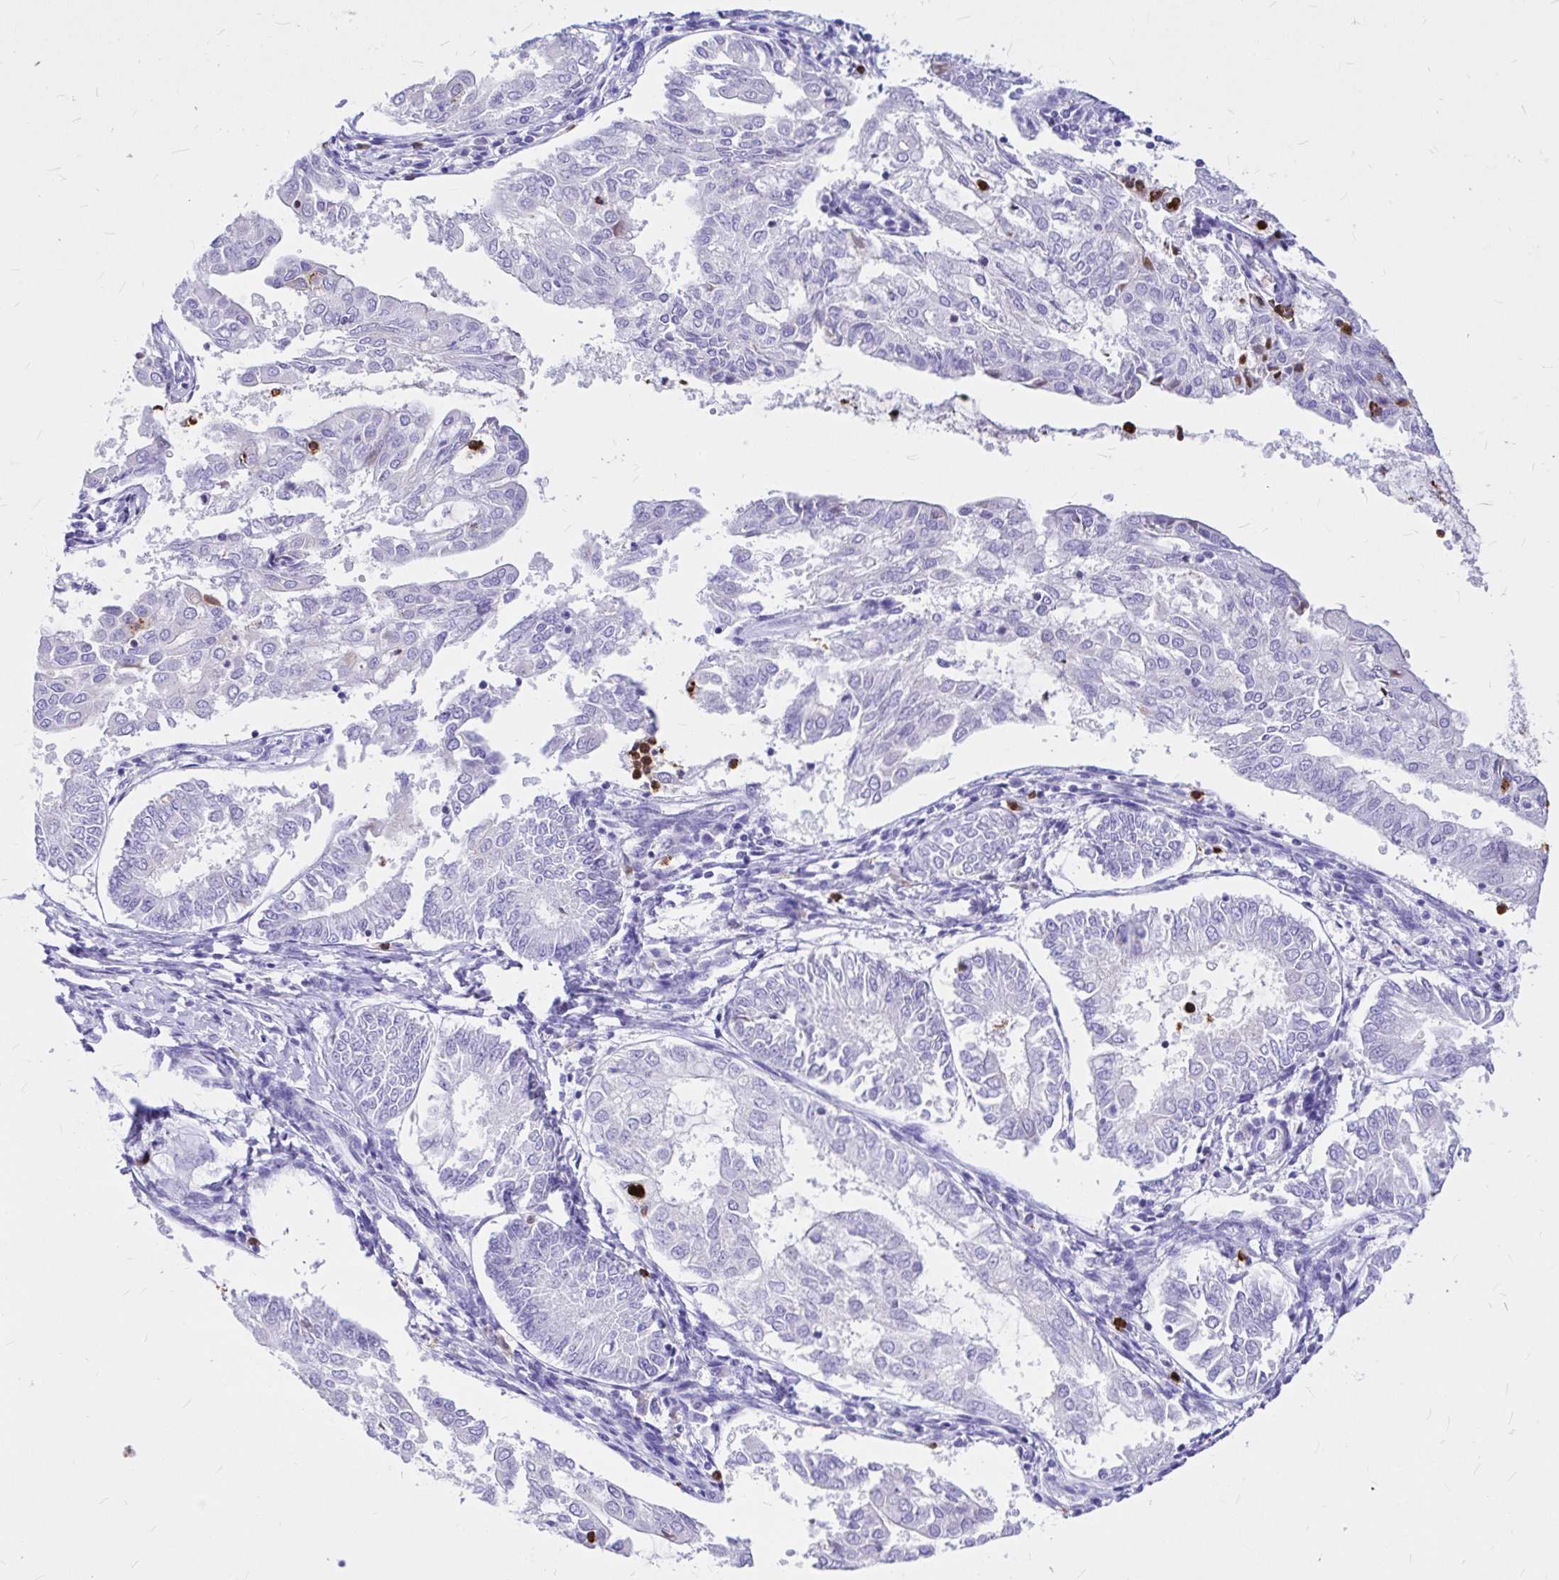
{"staining": {"intensity": "negative", "quantity": "none", "location": "none"}, "tissue": "endometrial cancer", "cell_type": "Tumor cells", "image_type": "cancer", "snomed": [{"axis": "morphology", "description": "Adenocarcinoma, NOS"}, {"axis": "topography", "description": "Endometrium"}], "caption": "DAB (3,3'-diaminobenzidine) immunohistochemical staining of endometrial cancer demonstrates no significant expression in tumor cells.", "gene": "CLEC1B", "patient": {"sex": "female", "age": 68}}